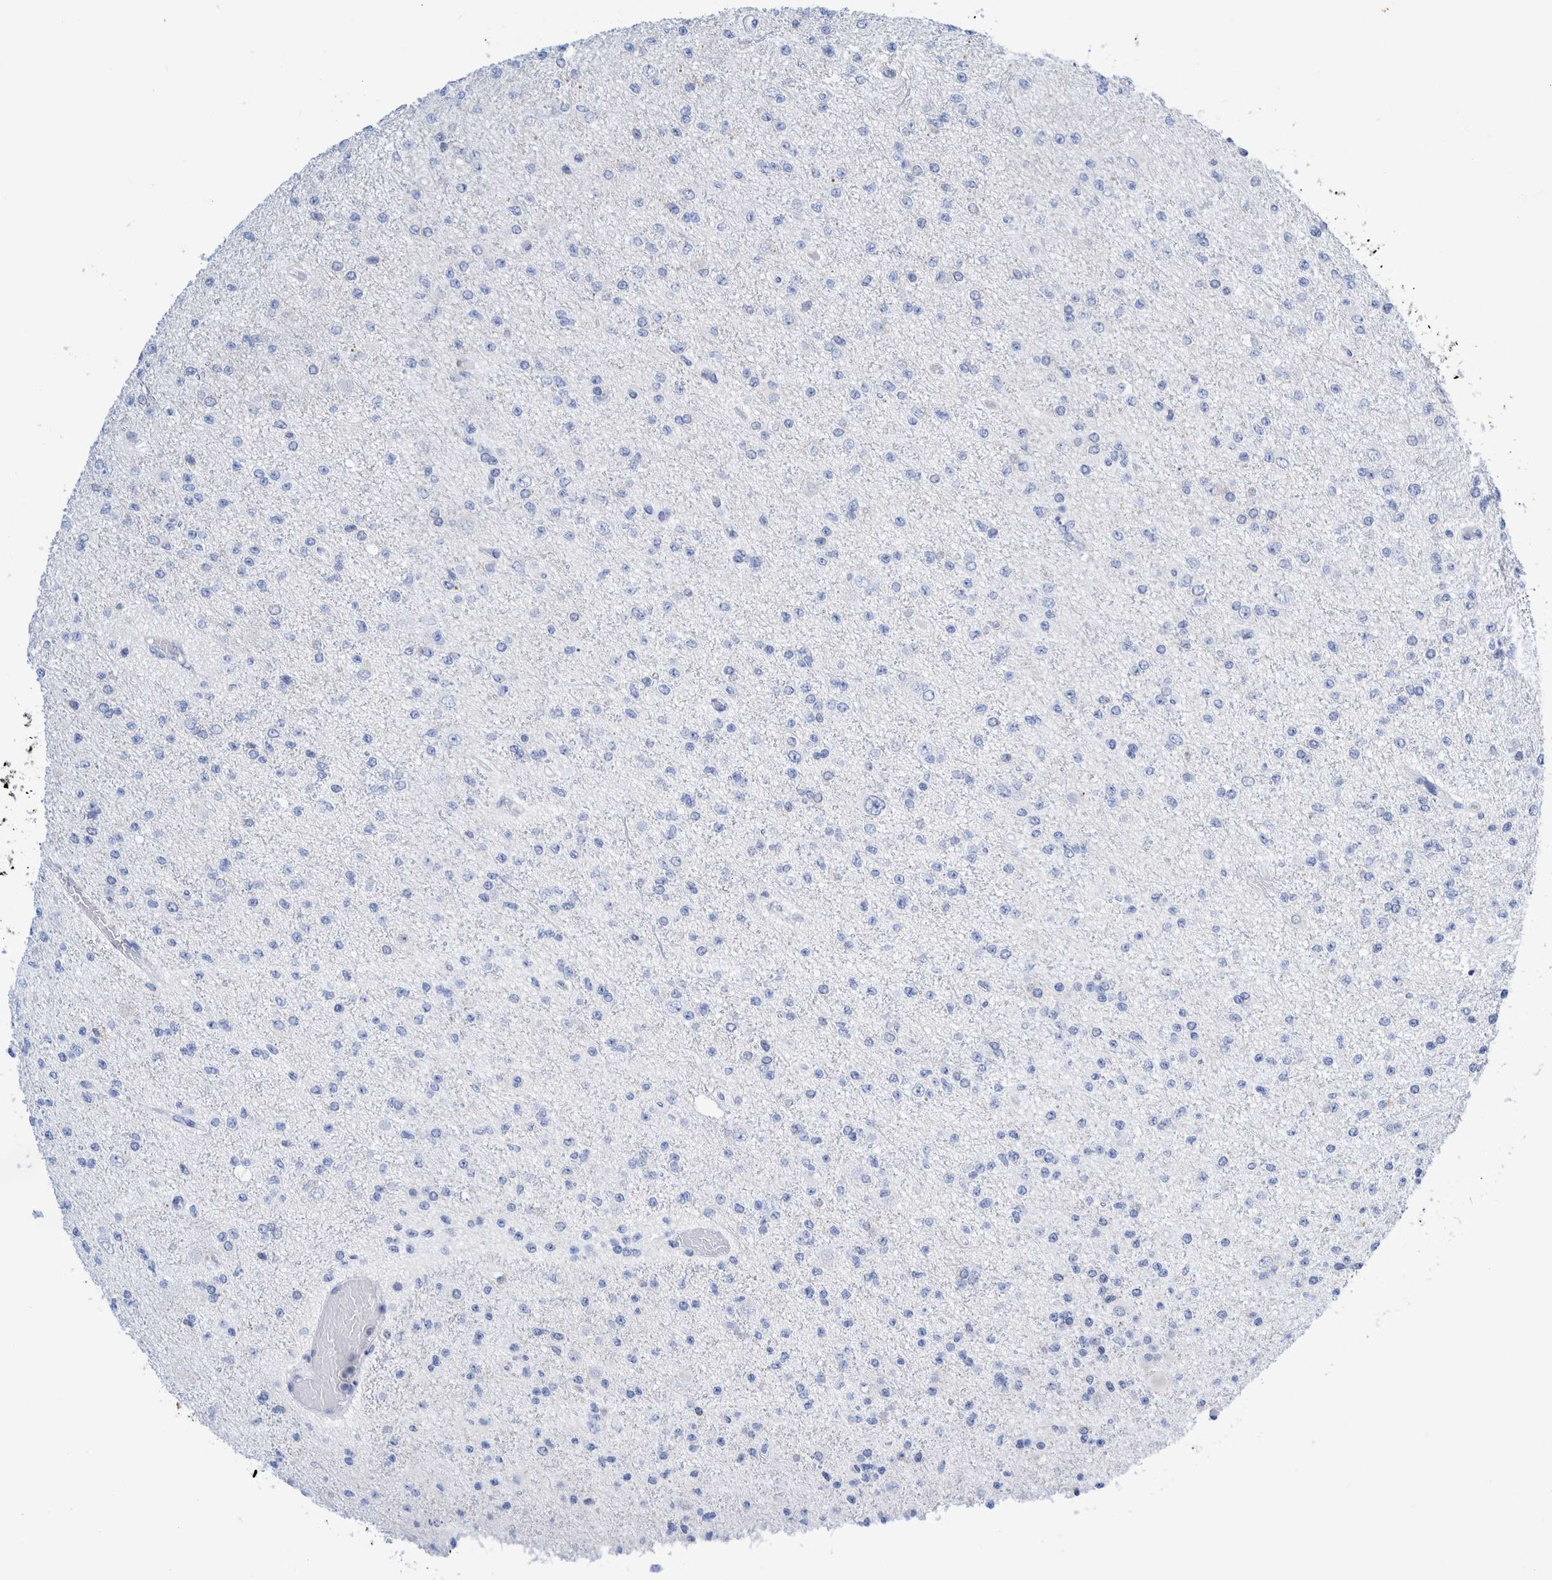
{"staining": {"intensity": "negative", "quantity": "none", "location": "none"}, "tissue": "glioma", "cell_type": "Tumor cells", "image_type": "cancer", "snomed": [{"axis": "morphology", "description": "Glioma, malignant, Low grade"}, {"axis": "topography", "description": "Brain"}], "caption": "Tumor cells are negative for protein expression in human malignant glioma (low-grade). The staining was performed using DAB (3,3'-diaminobenzidine) to visualize the protein expression in brown, while the nuclei were stained in blue with hematoxylin (Magnification: 20x).", "gene": "KRT14", "patient": {"sex": "female", "age": 22}}